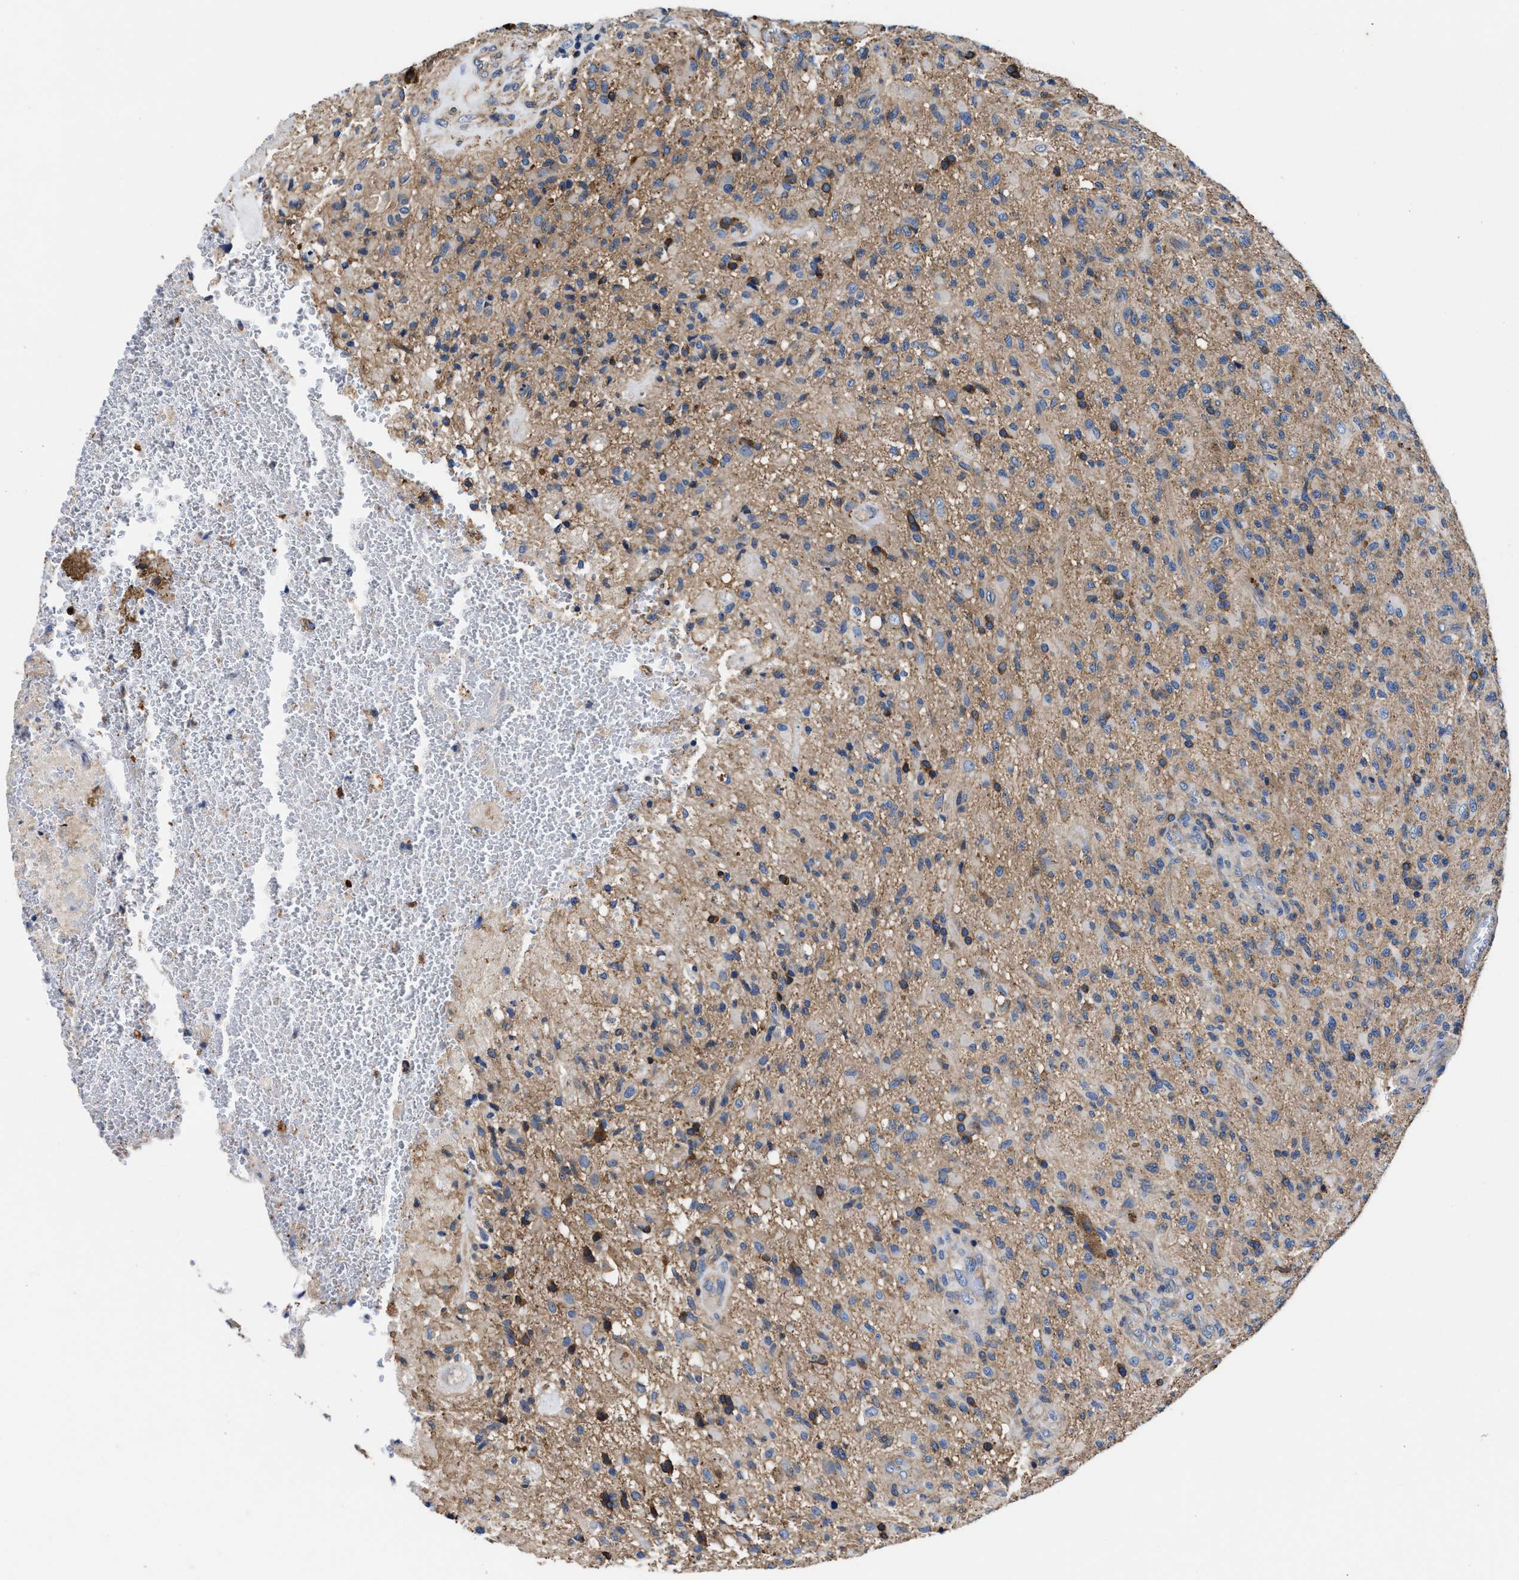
{"staining": {"intensity": "weak", "quantity": ">75%", "location": "cytoplasmic/membranous"}, "tissue": "glioma", "cell_type": "Tumor cells", "image_type": "cancer", "snomed": [{"axis": "morphology", "description": "Glioma, malignant, High grade"}, {"axis": "topography", "description": "Brain"}], "caption": "Tumor cells display low levels of weak cytoplasmic/membranous positivity in about >75% of cells in human malignant glioma (high-grade). Using DAB (brown) and hematoxylin (blue) stains, captured at high magnification using brightfield microscopy.", "gene": "PPP1R9B", "patient": {"sex": "male", "age": 71}}